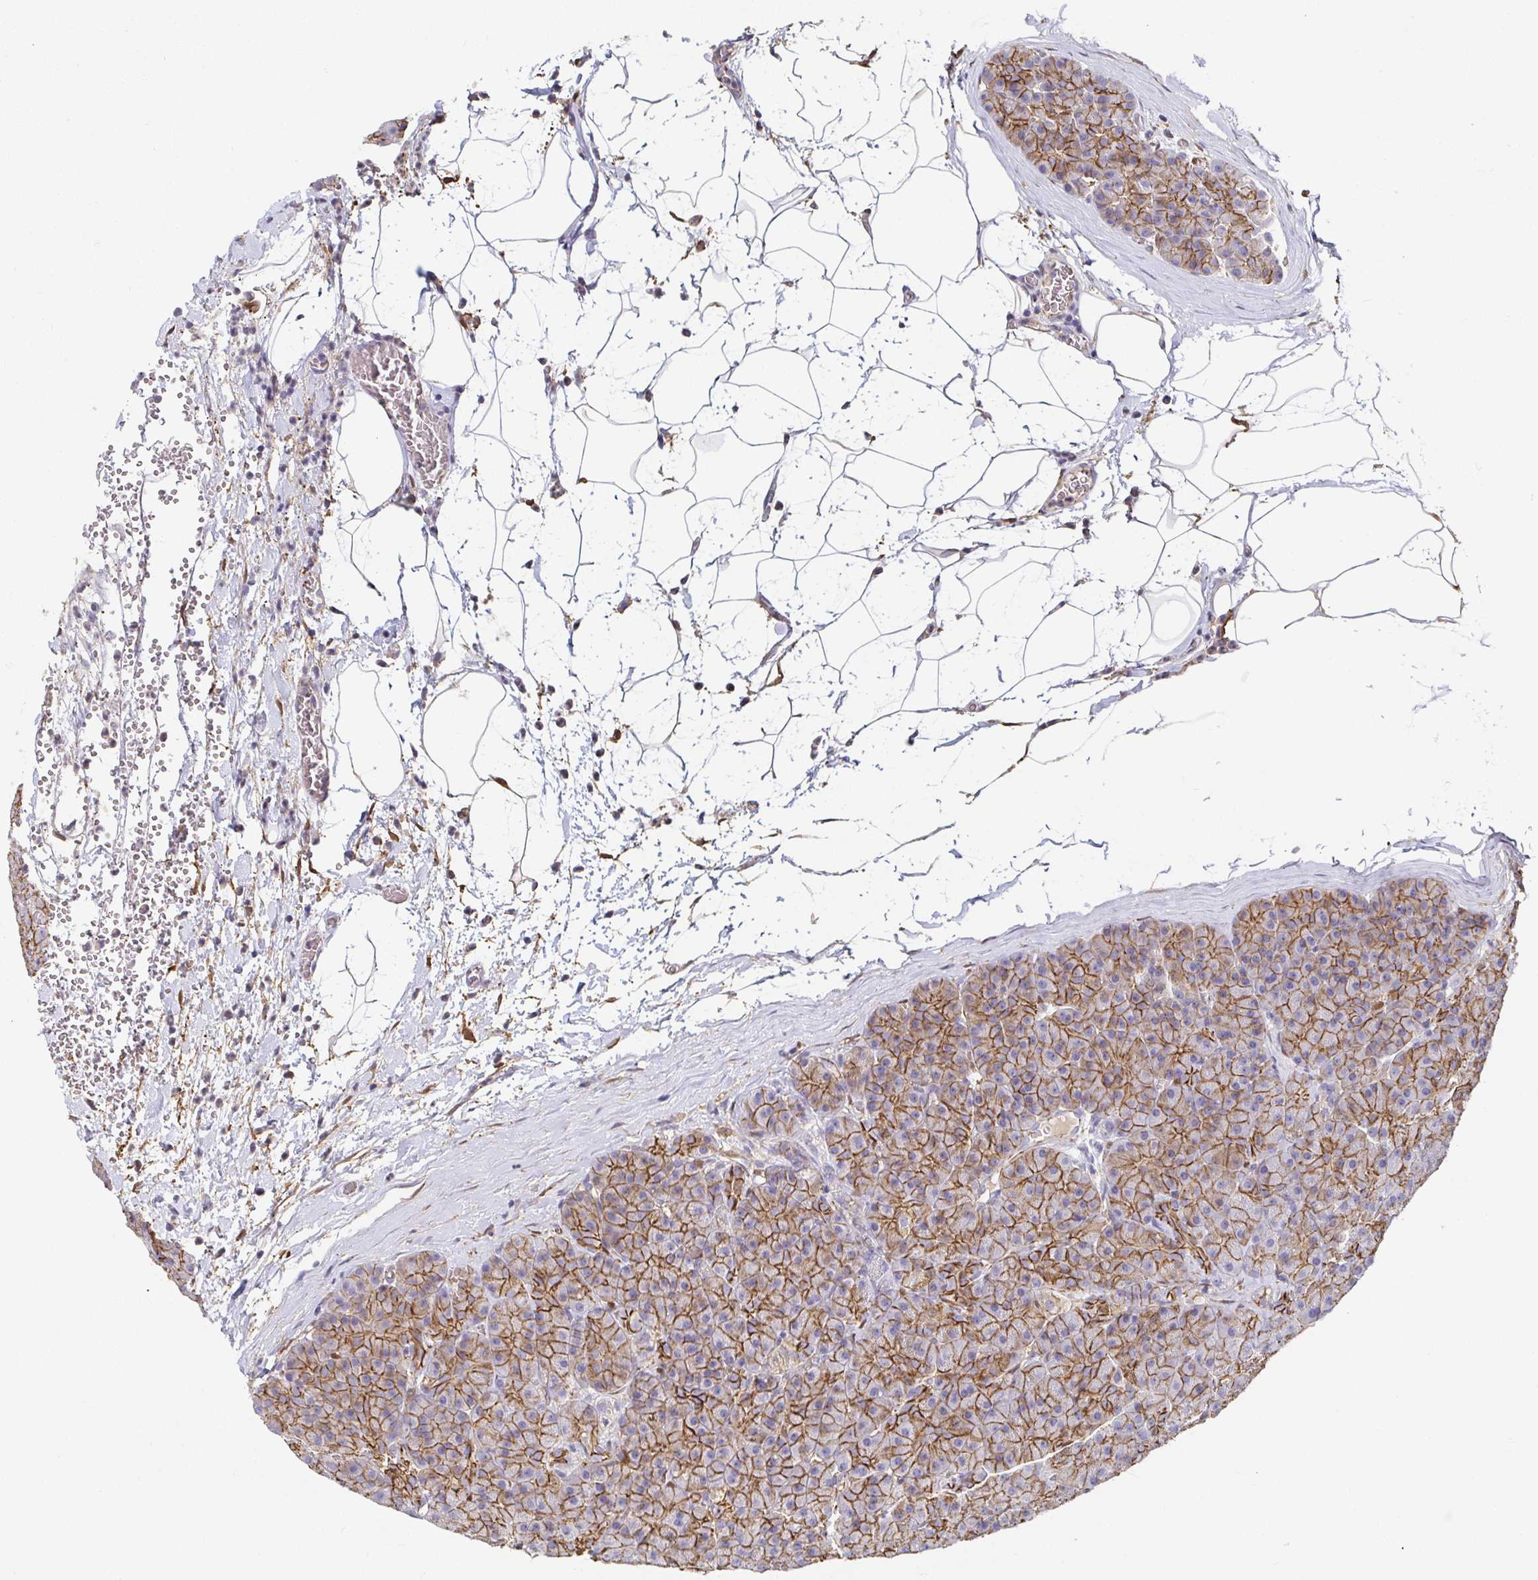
{"staining": {"intensity": "strong", "quantity": ">75%", "location": "cytoplasmic/membranous"}, "tissue": "pancreas", "cell_type": "Exocrine glandular cells", "image_type": "normal", "snomed": [{"axis": "morphology", "description": "Normal tissue, NOS"}, {"axis": "topography", "description": "Pancreas"}], "caption": "Exocrine glandular cells exhibit strong cytoplasmic/membranous expression in approximately >75% of cells in normal pancreas.", "gene": "PIWIL3", "patient": {"sex": "male", "age": 57}}